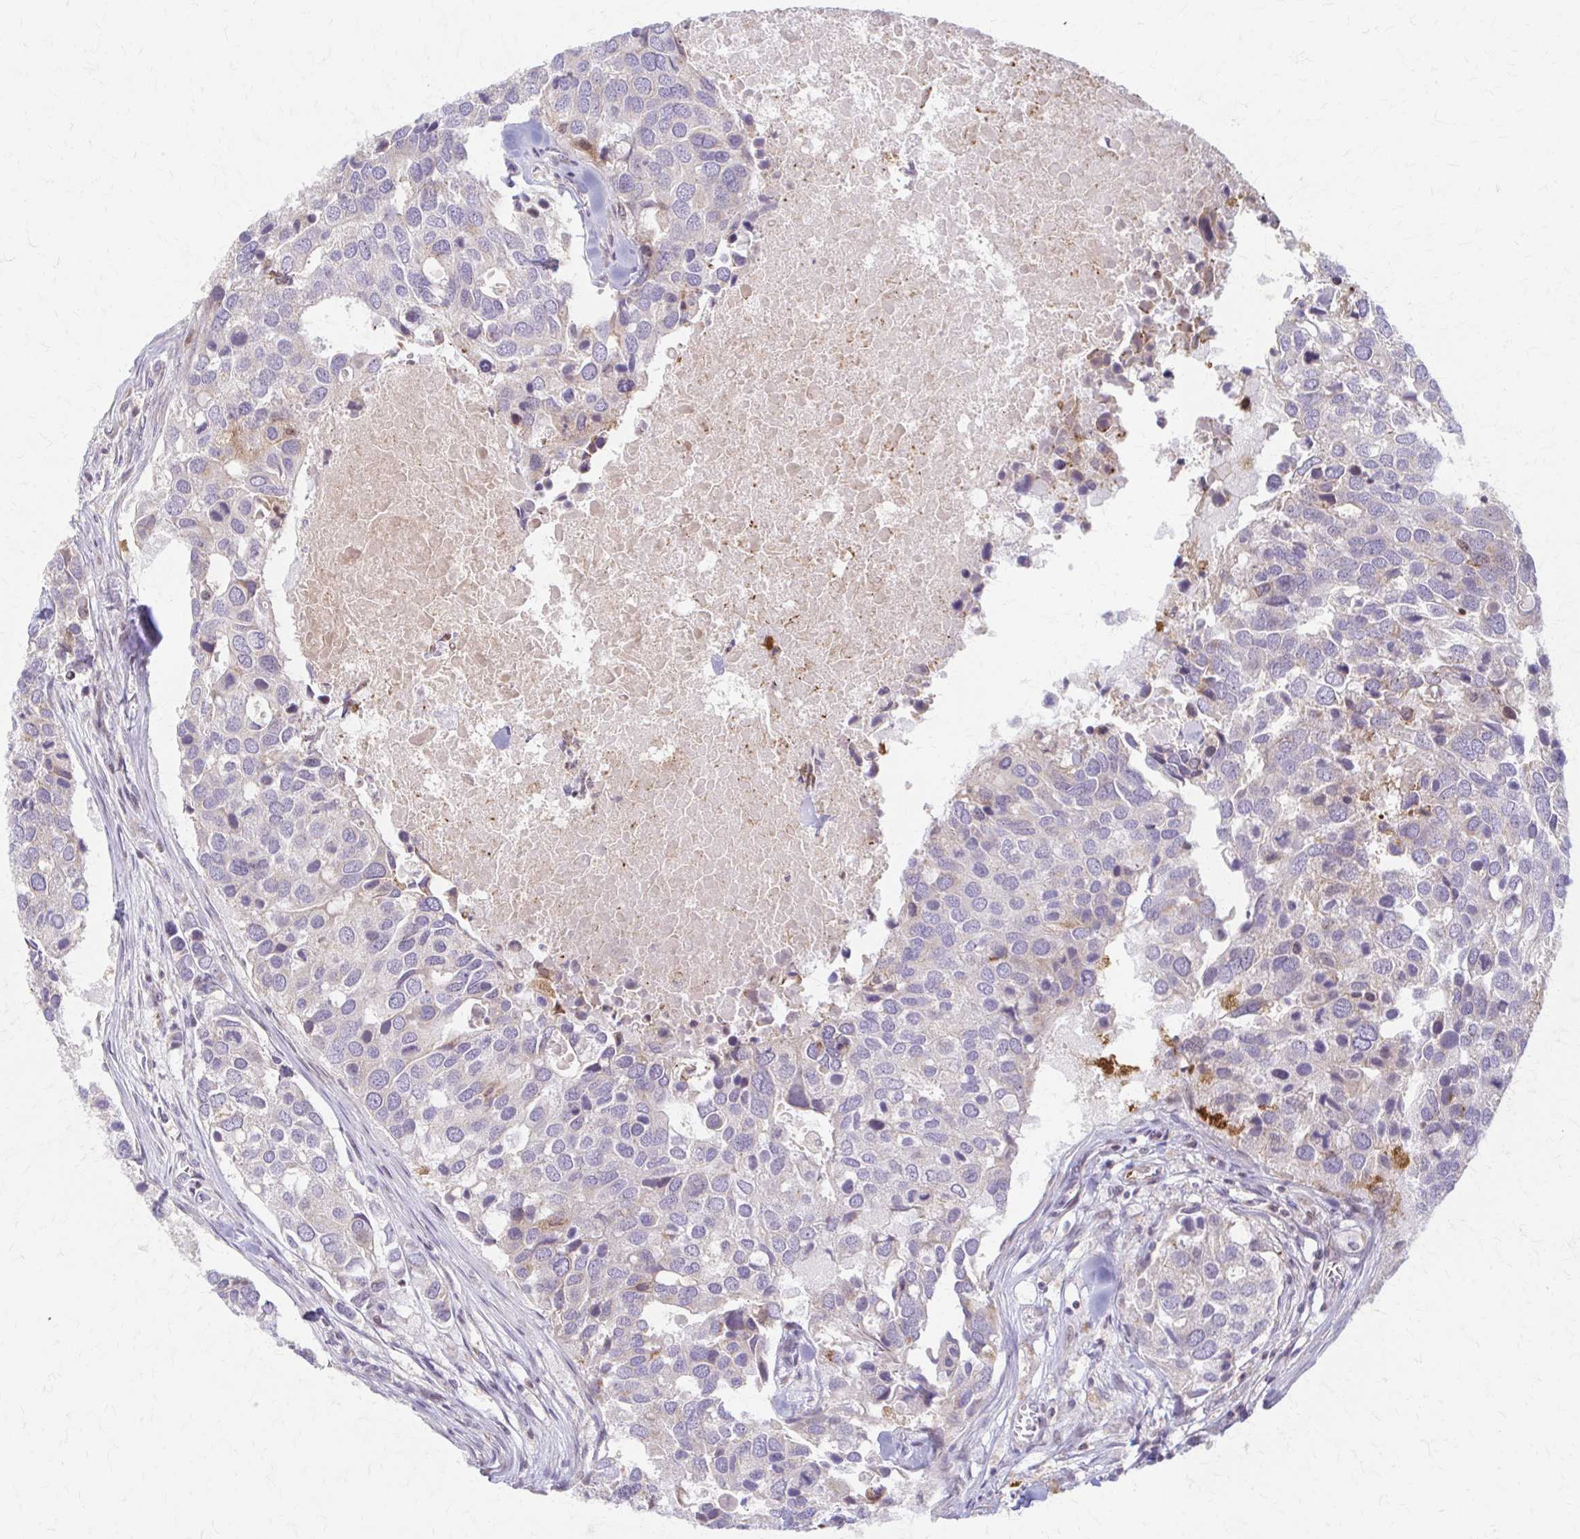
{"staining": {"intensity": "weak", "quantity": "<25%", "location": "cytoplasmic/membranous"}, "tissue": "breast cancer", "cell_type": "Tumor cells", "image_type": "cancer", "snomed": [{"axis": "morphology", "description": "Duct carcinoma"}, {"axis": "topography", "description": "Breast"}], "caption": "This is an IHC histopathology image of human breast infiltrating ductal carcinoma. There is no expression in tumor cells.", "gene": "ARHGAP35", "patient": {"sex": "female", "age": 83}}